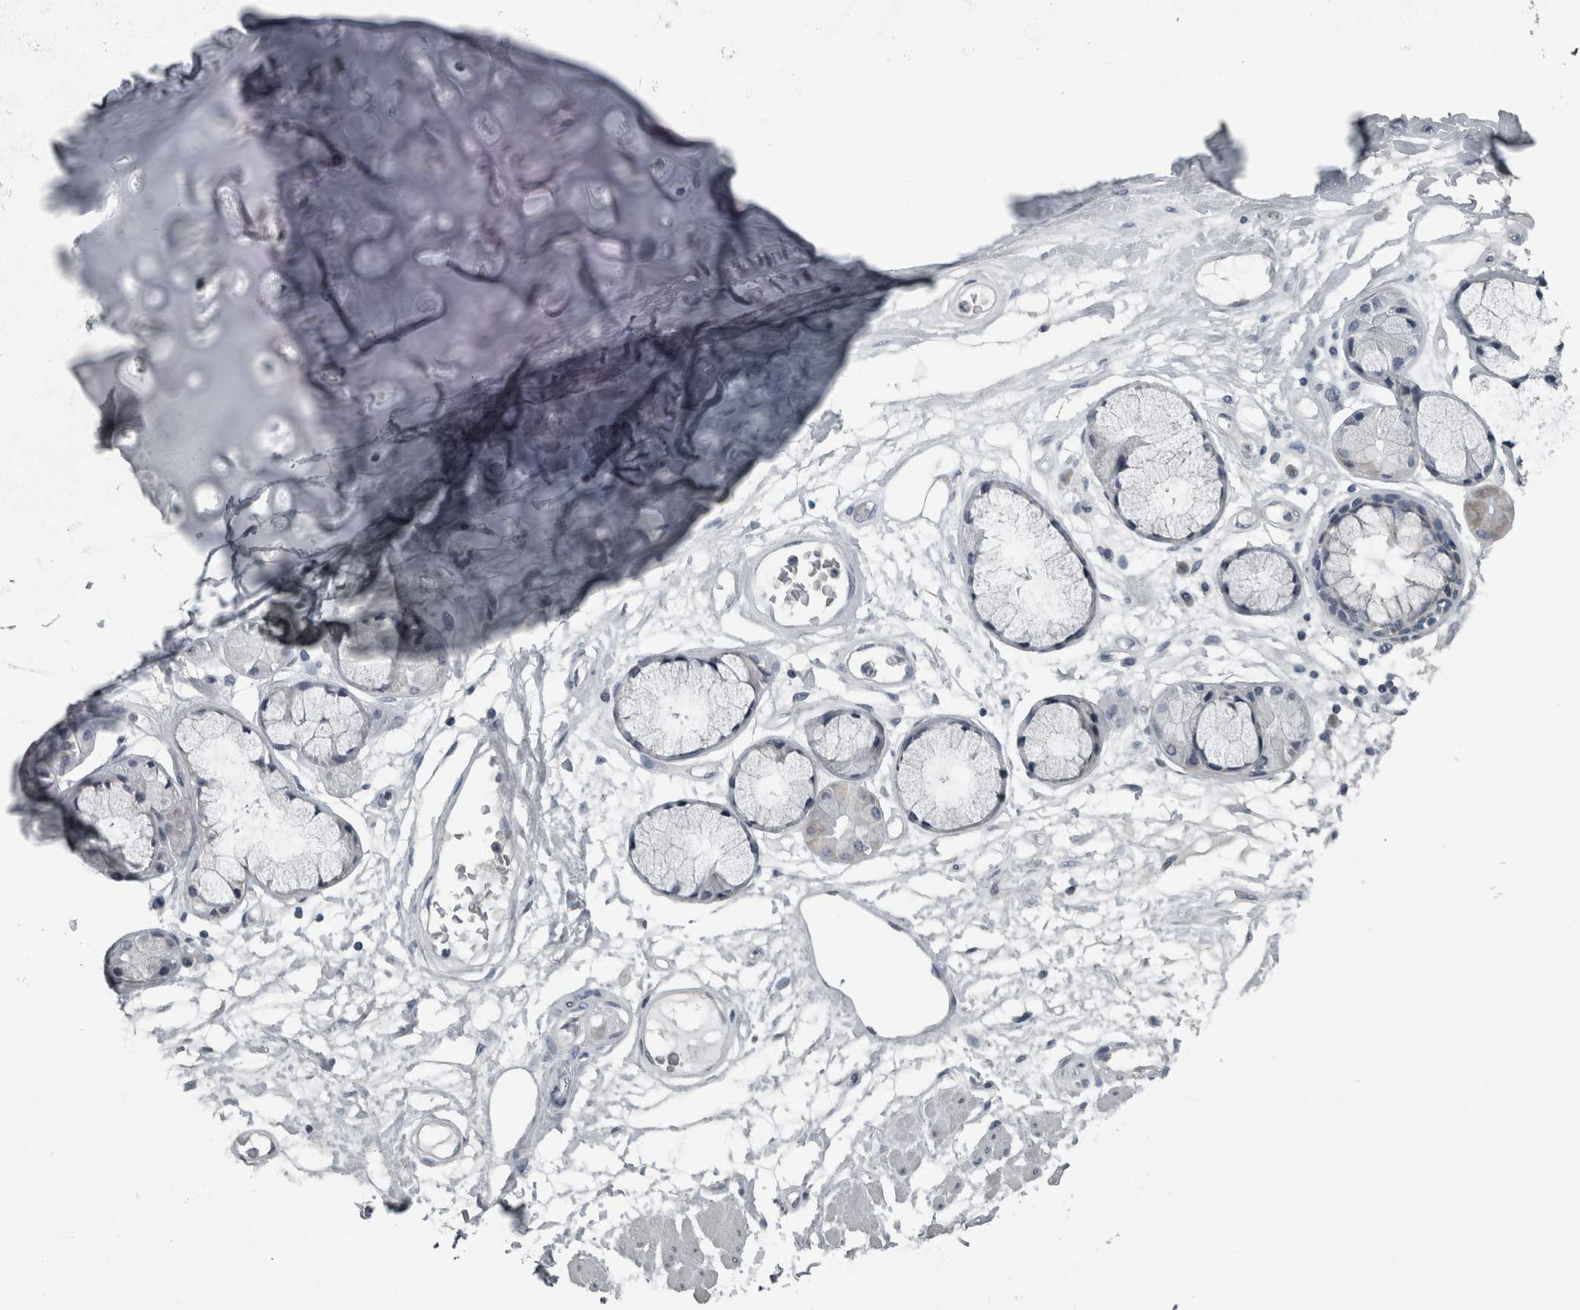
{"staining": {"intensity": "negative", "quantity": "none", "location": "none"}, "tissue": "adipose tissue", "cell_type": "Adipocytes", "image_type": "normal", "snomed": [{"axis": "morphology", "description": "Normal tissue, NOS"}, {"axis": "topography", "description": "Bronchus"}], "caption": "Human adipose tissue stained for a protein using IHC exhibits no staining in adipocytes.", "gene": "KRT20", "patient": {"sex": "male", "age": 66}}